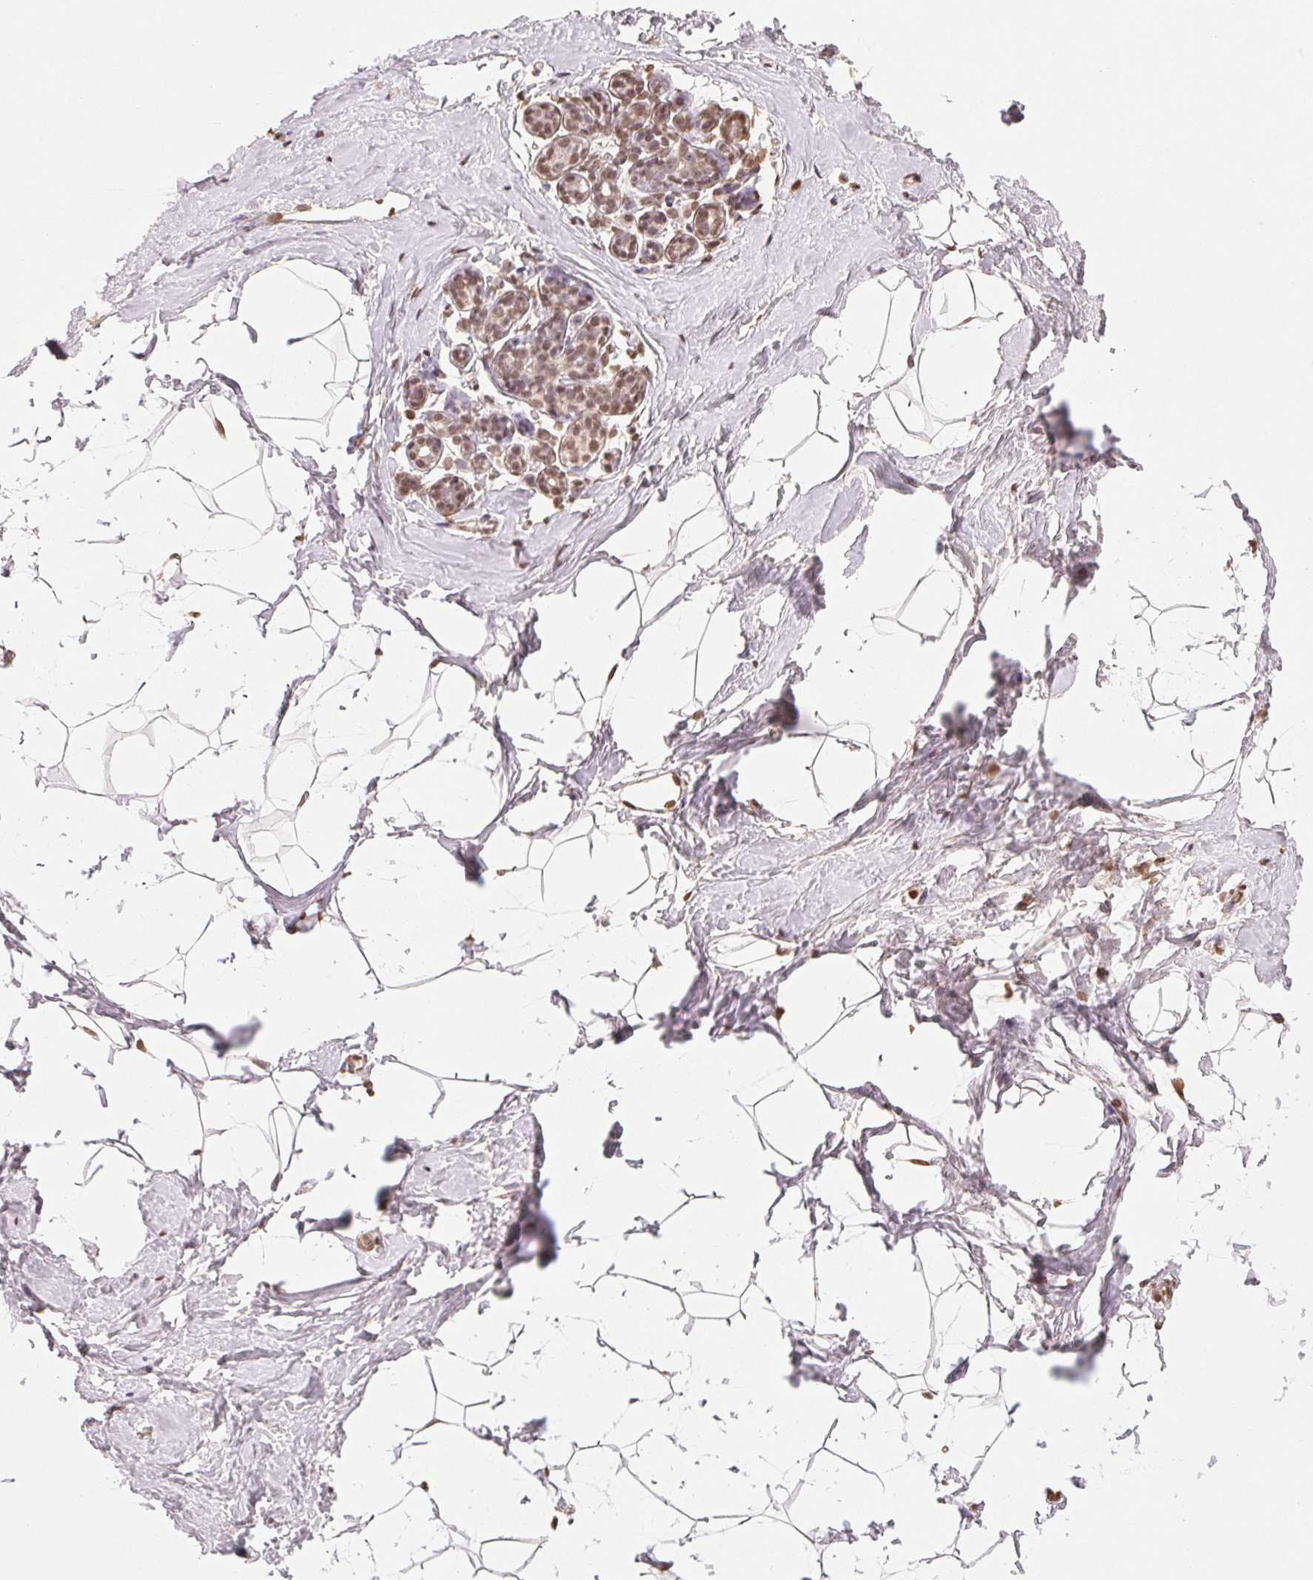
{"staining": {"intensity": "weak", "quantity": "25%-75%", "location": "nuclear"}, "tissue": "breast", "cell_type": "Adipocytes", "image_type": "normal", "snomed": [{"axis": "morphology", "description": "Normal tissue, NOS"}, {"axis": "topography", "description": "Breast"}], "caption": "The image shows immunohistochemical staining of normal breast. There is weak nuclear positivity is appreciated in approximately 25%-75% of adipocytes.", "gene": "TBP", "patient": {"sex": "female", "age": 32}}